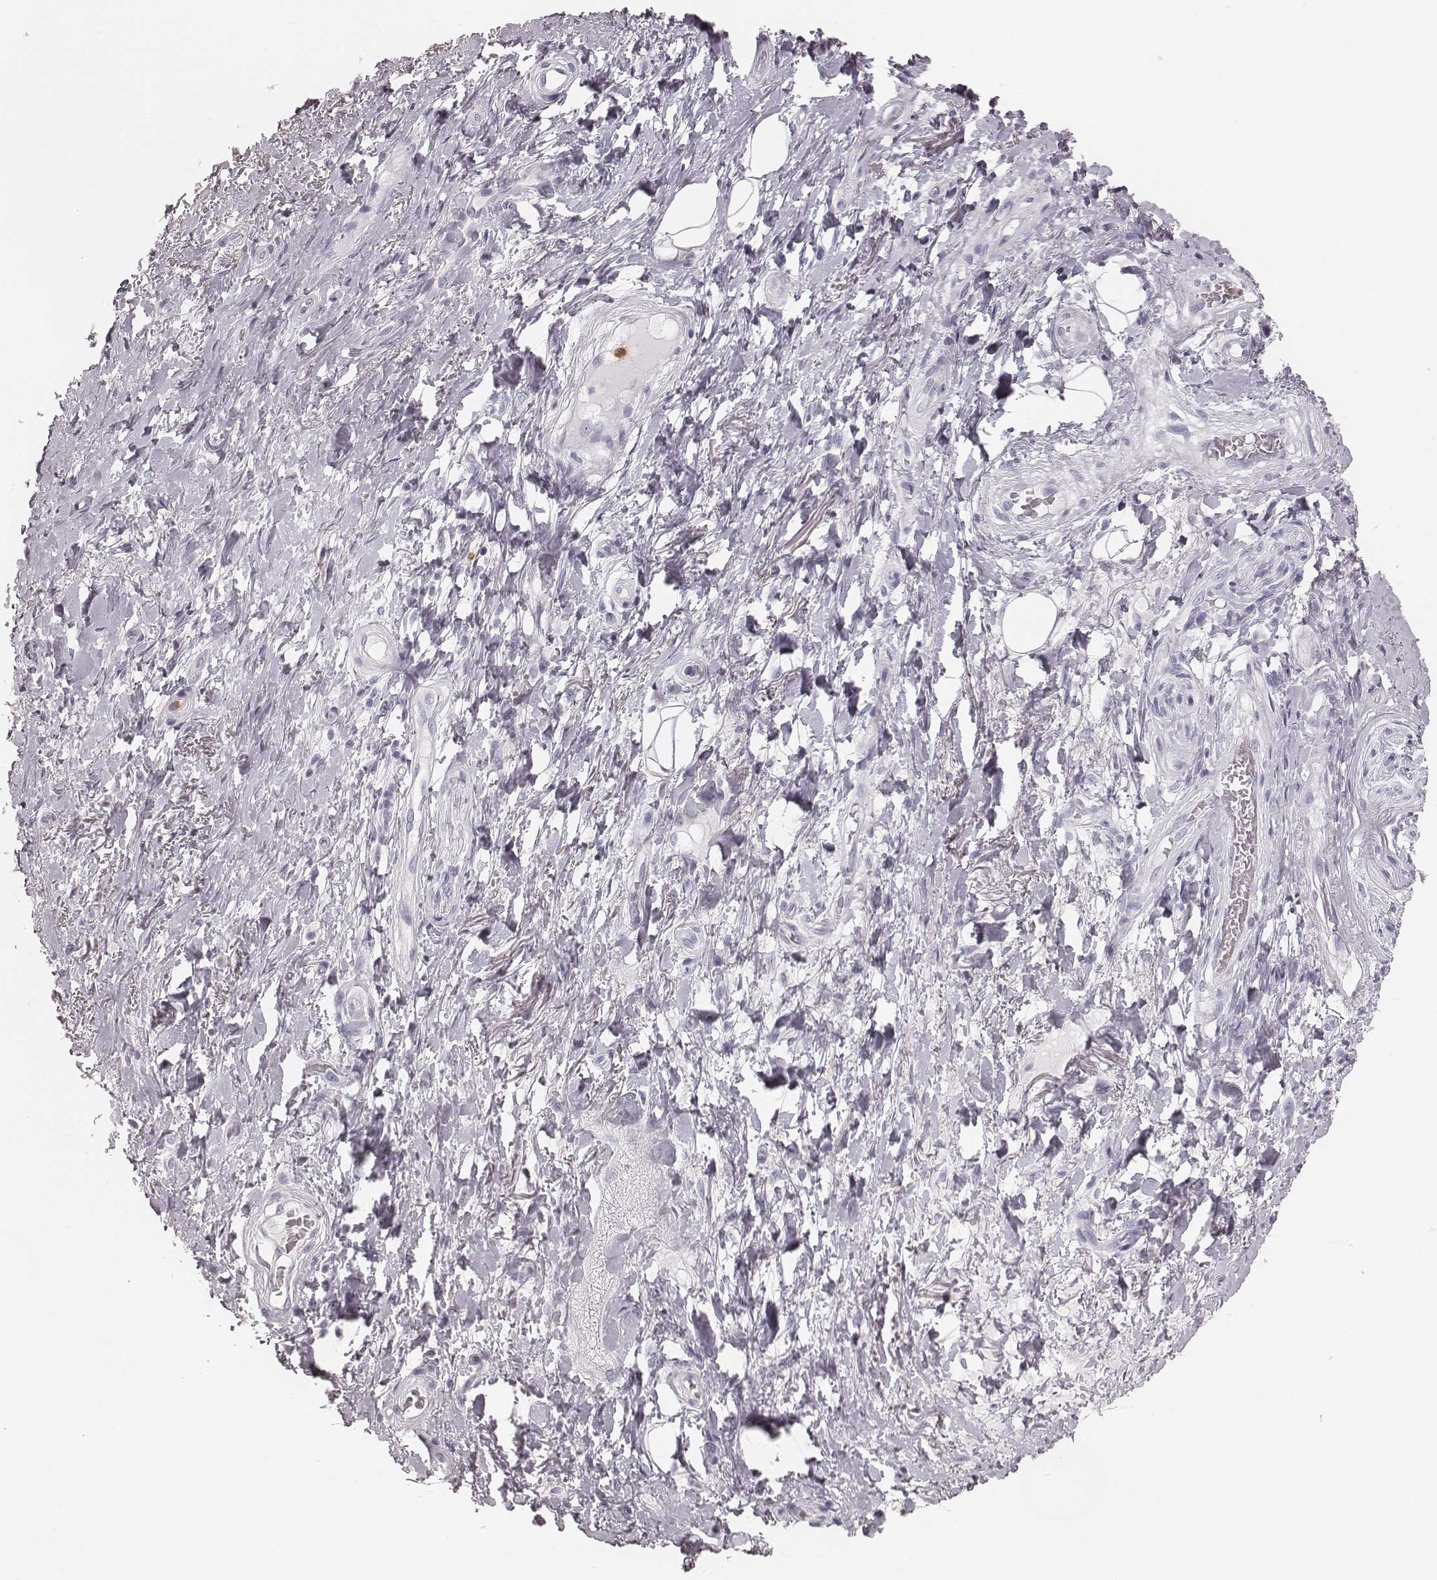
{"staining": {"intensity": "negative", "quantity": "none", "location": "none"}, "tissue": "adipose tissue", "cell_type": "Adipocytes", "image_type": "normal", "snomed": [{"axis": "morphology", "description": "Normal tissue, NOS"}, {"axis": "topography", "description": "Anal"}, {"axis": "topography", "description": "Peripheral nerve tissue"}], "caption": "This is an immunohistochemistry histopathology image of unremarkable adipose tissue. There is no positivity in adipocytes.", "gene": "ELANE", "patient": {"sex": "male", "age": 53}}